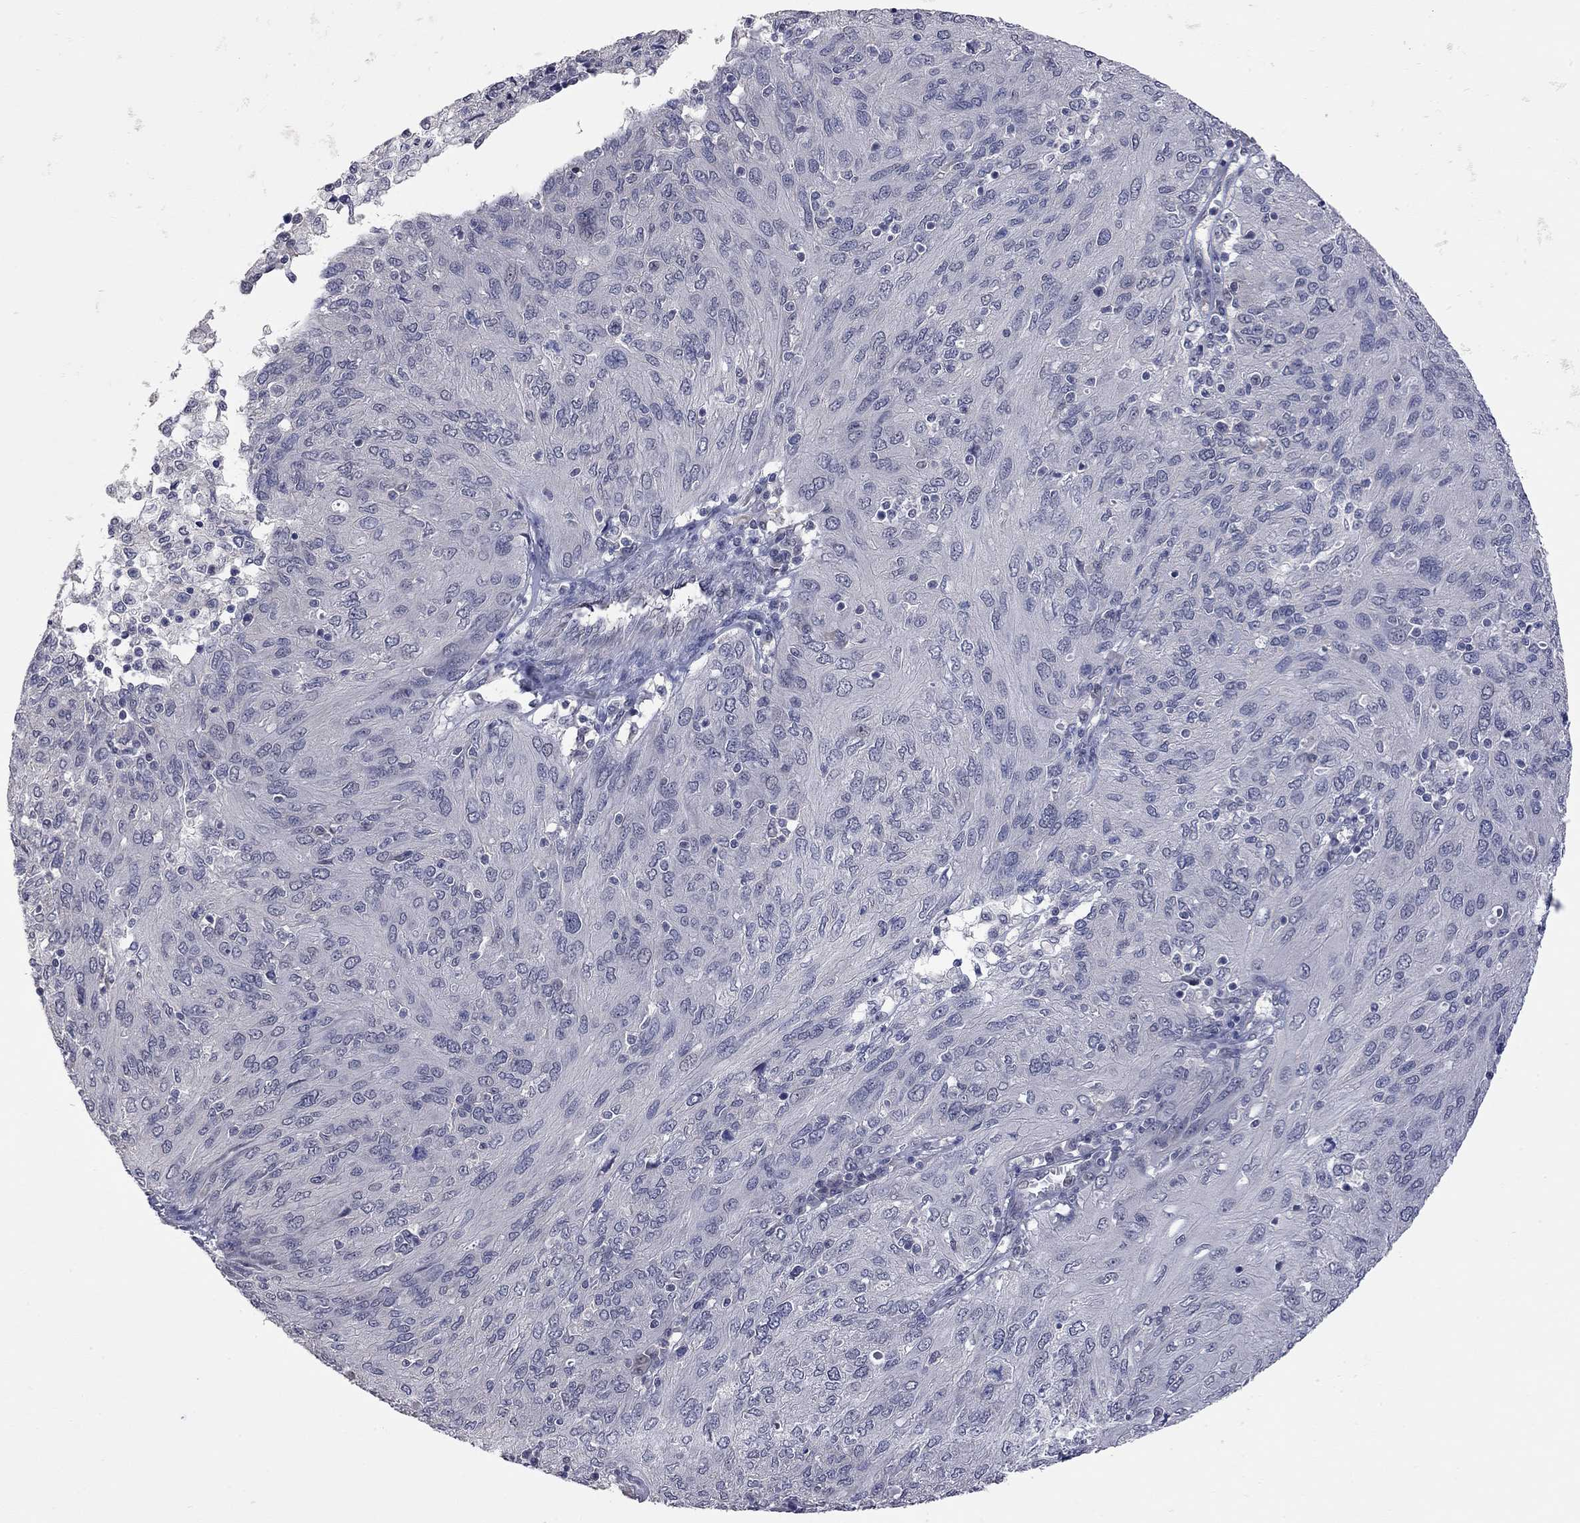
{"staining": {"intensity": "negative", "quantity": "none", "location": "none"}, "tissue": "ovarian cancer", "cell_type": "Tumor cells", "image_type": "cancer", "snomed": [{"axis": "morphology", "description": "Carcinoma, endometroid"}, {"axis": "topography", "description": "Ovary"}], "caption": "This micrograph is of ovarian cancer (endometroid carcinoma) stained with immunohistochemistry to label a protein in brown with the nuclei are counter-stained blue. There is no positivity in tumor cells. (Stains: DAB immunohistochemistry with hematoxylin counter stain, Microscopy: brightfield microscopy at high magnification).", "gene": "FABP12", "patient": {"sex": "female", "age": 50}}